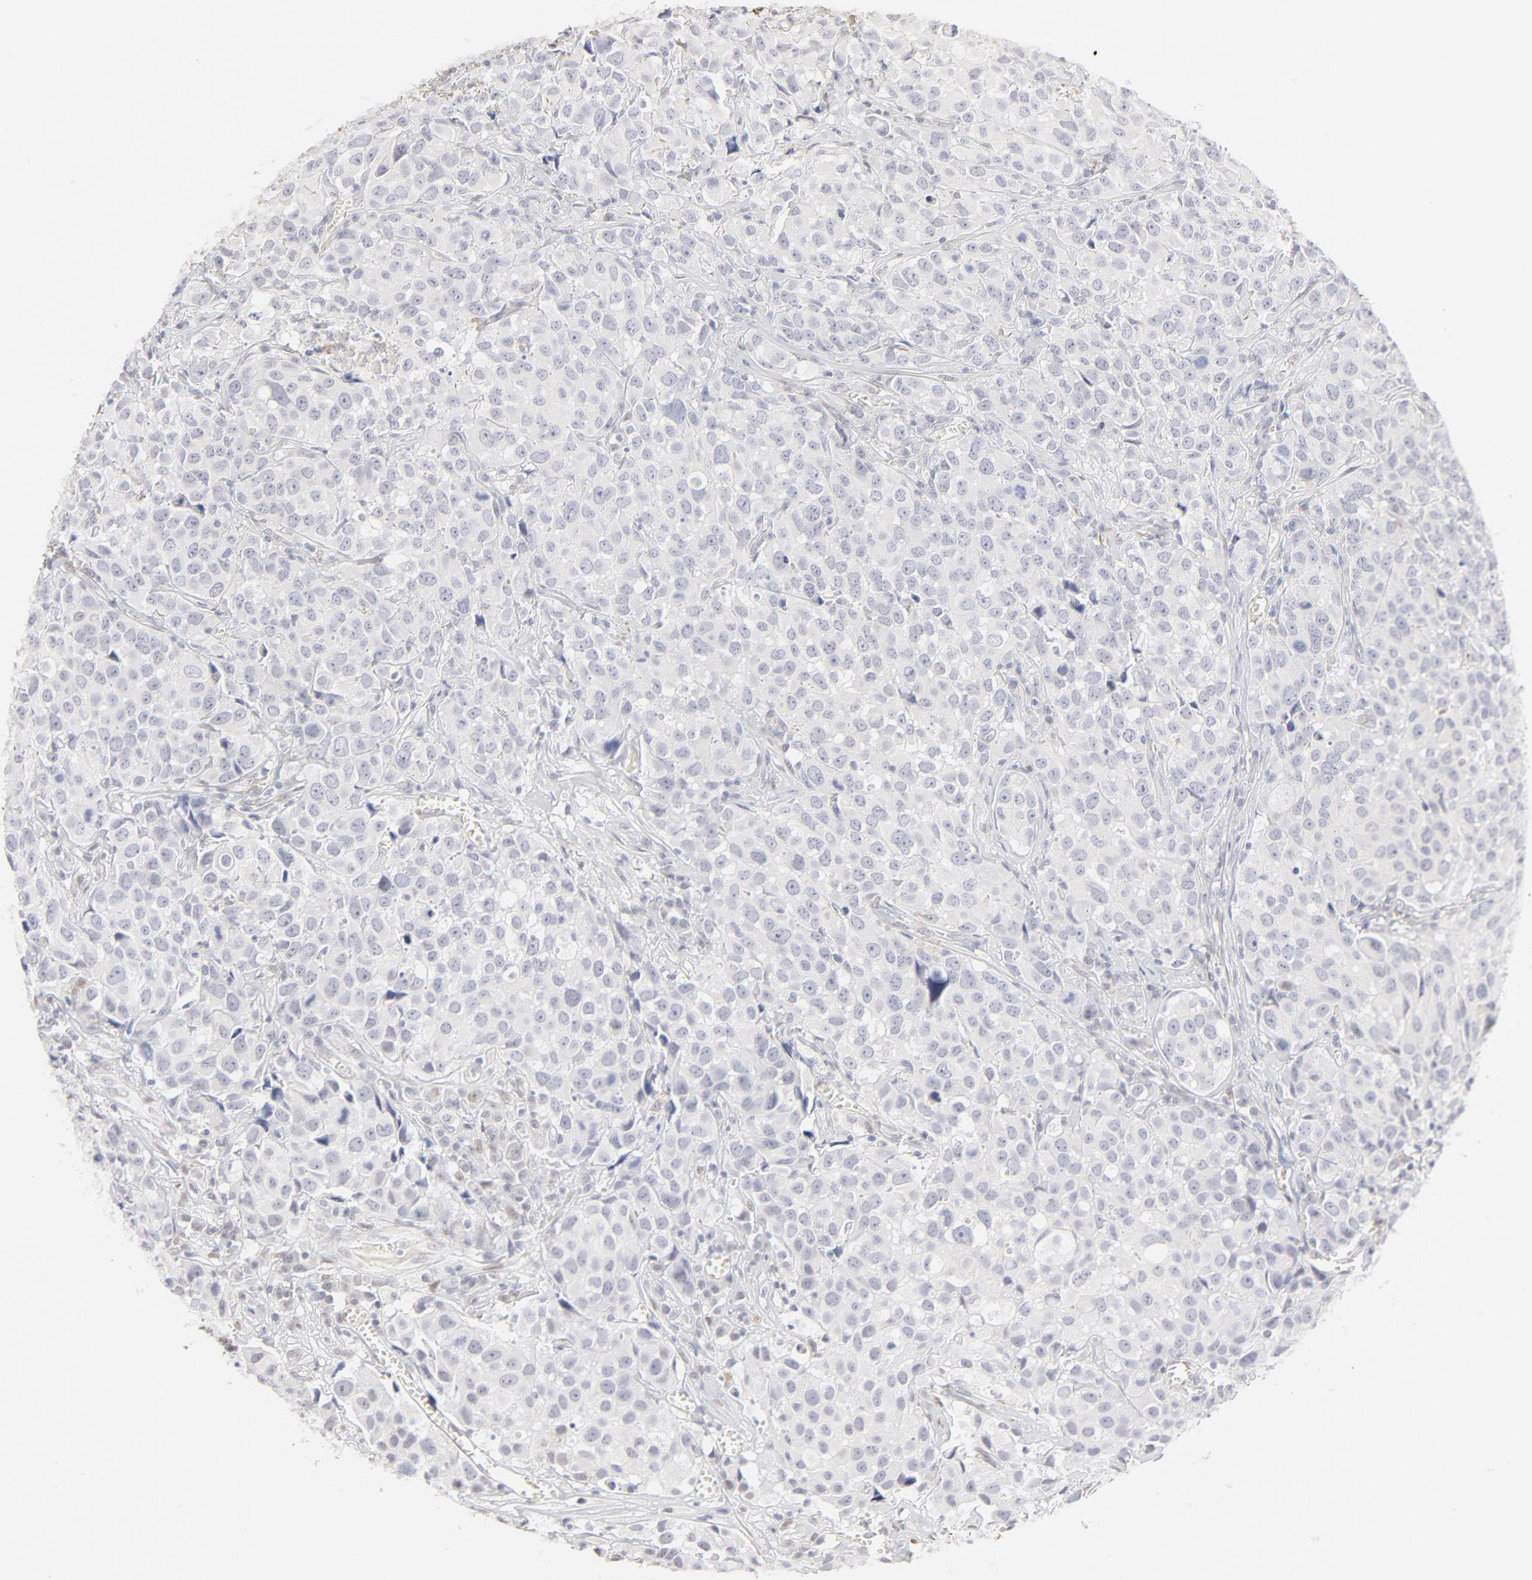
{"staining": {"intensity": "negative", "quantity": "none", "location": "none"}, "tissue": "urothelial cancer", "cell_type": "Tumor cells", "image_type": "cancer", "snomed": [{"axis": "morphology", "description": "Urothelial carcinoma, High grade"}, {"axis": "topography", "description": "Urinary bladder"}], "caption": "High power microscopy micrograph of an IHC photomicrograph of high-grade urothelial carcinoma, revealing no significant expression in tumor cells.", "gene": "PBX1", "patient": {"sex": "female", "age": 75}}